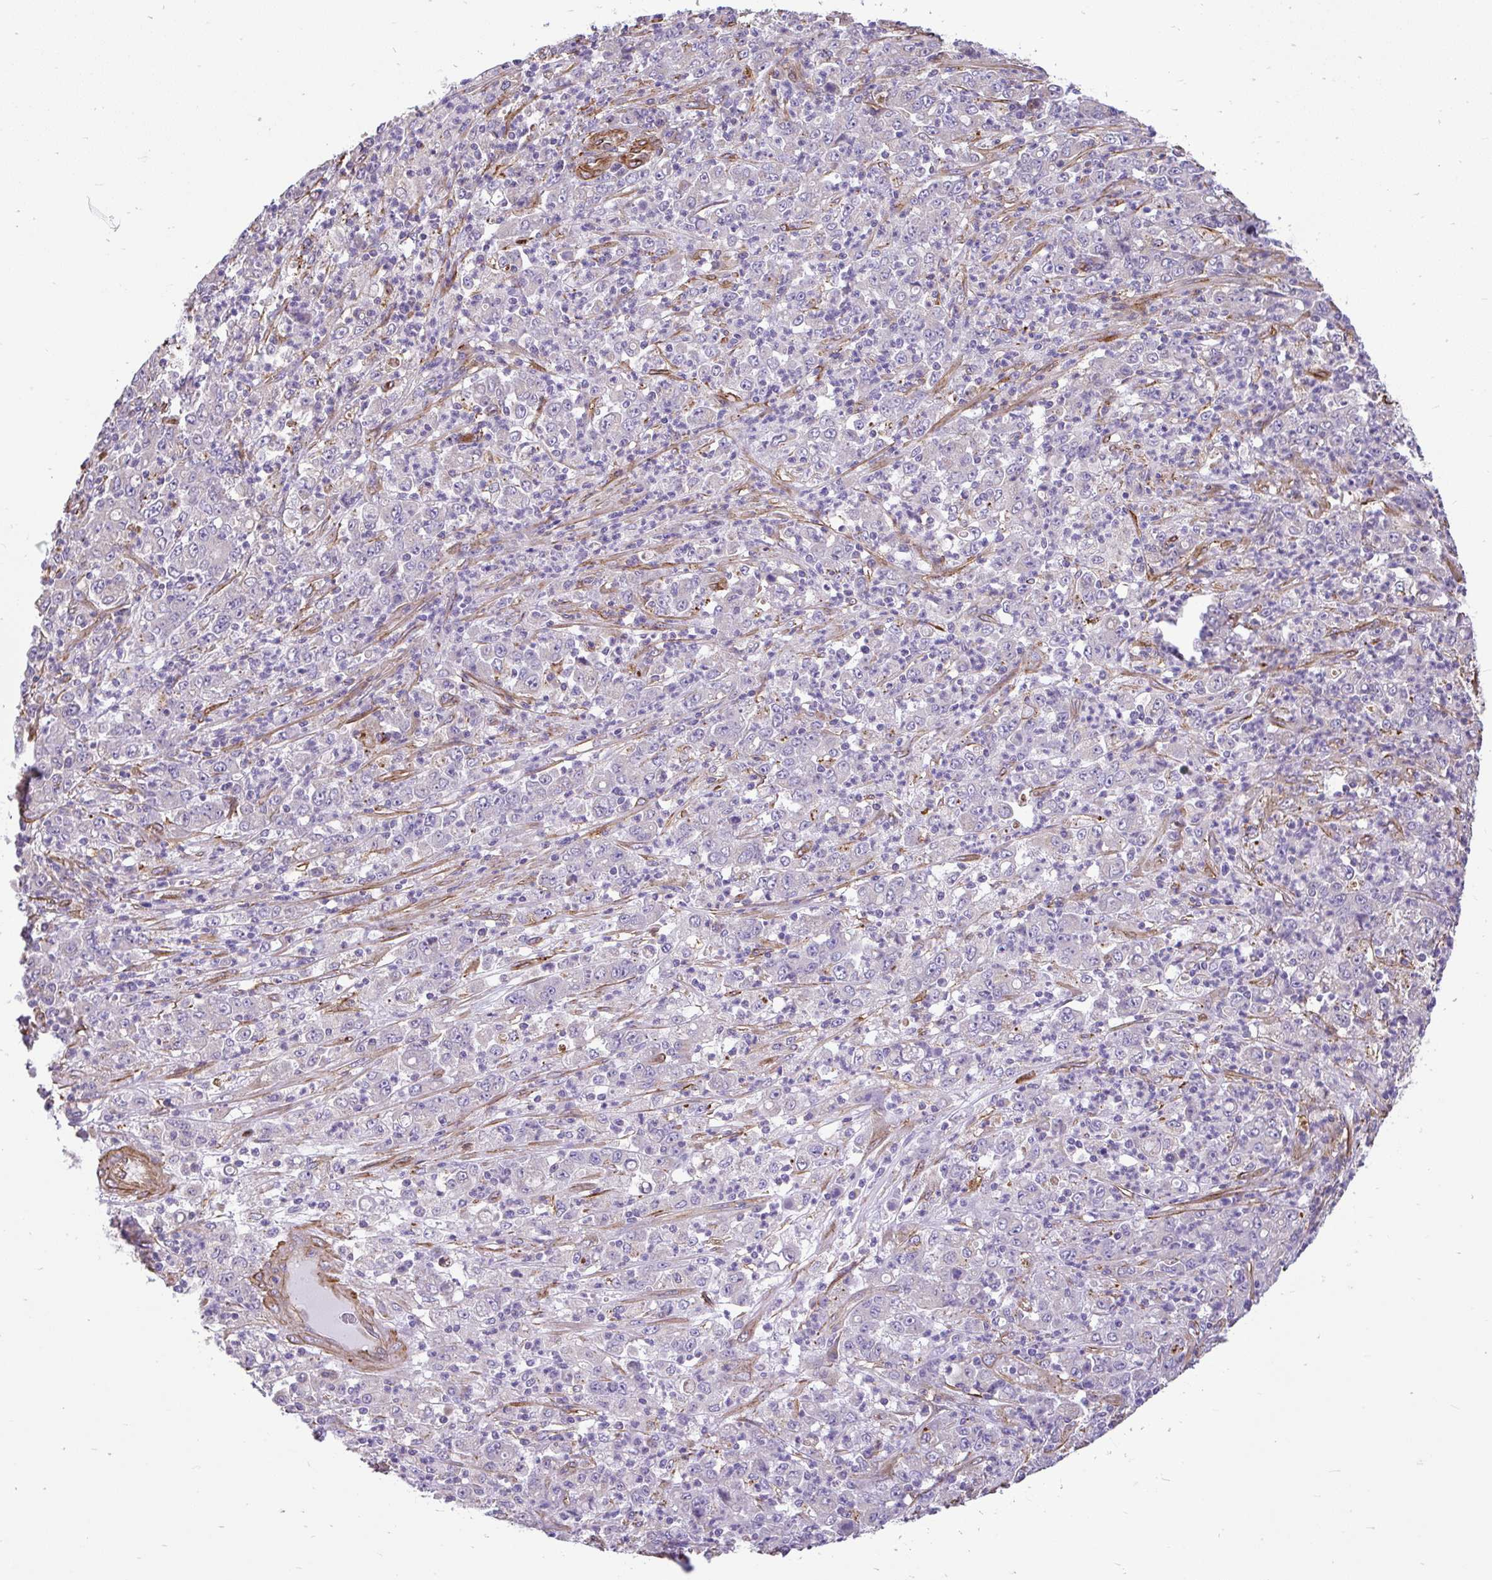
{"staining": {"intensity": "negative", "quantity": "none", "location": "none"}, "tissue": "stomach cancer", "cell_type": "Tumor cells", "image_type": "cancer", "snomed": [{"axis": "morphology", "description": "Adenocarcinoma, NOS"}, {"axis": "topography", "description": "Stomach, lower"}], "caption": "This is an immunohistochemistry image of human stomach cancer. There is no expression in tumor cells.", "gene": "PTPRK", "patient": {"sex": "female", "age": 71}}